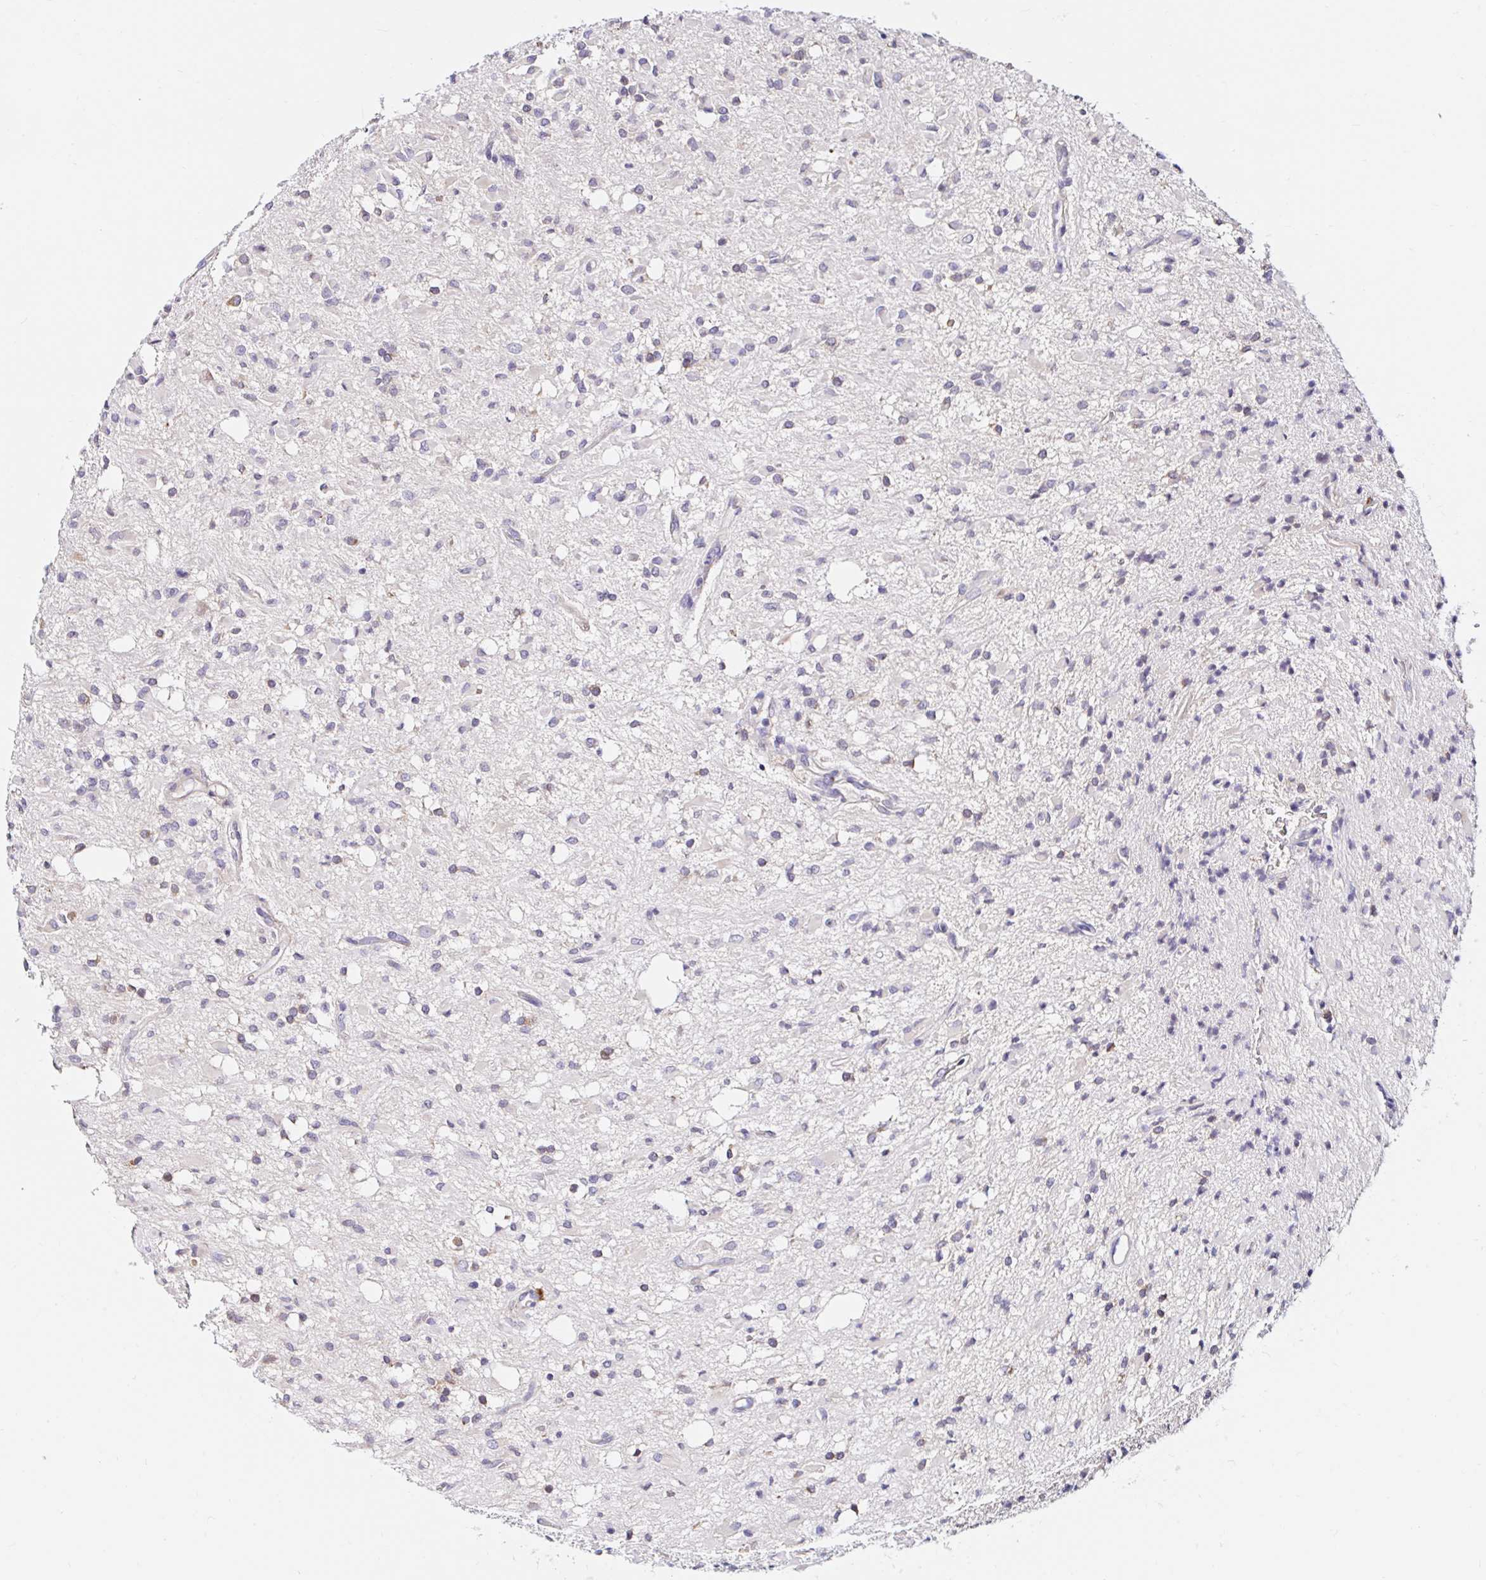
{"staining": {"intensity": "weak", "quantity": "<25%", "location": "cytoplasmic/membranous"}, "tissue": "glioma", "cell_type": "Tumor cells", "image_type": "cancer", "snomed": [{"axis": "morphology", "description": "Glioma, malignant, Low grade"}, {"axis": "topography", "description": "Brain"}], "caption": "A photomicrograph of malignant glioma (low-grade) stained for a protein displays no brown staining in tumor cells. (Immunohistochemistry (ihc), brightfield microscopy, high magnification).", "gene": "VSIG2", "patient": {"sex": "female", "age": 33}}